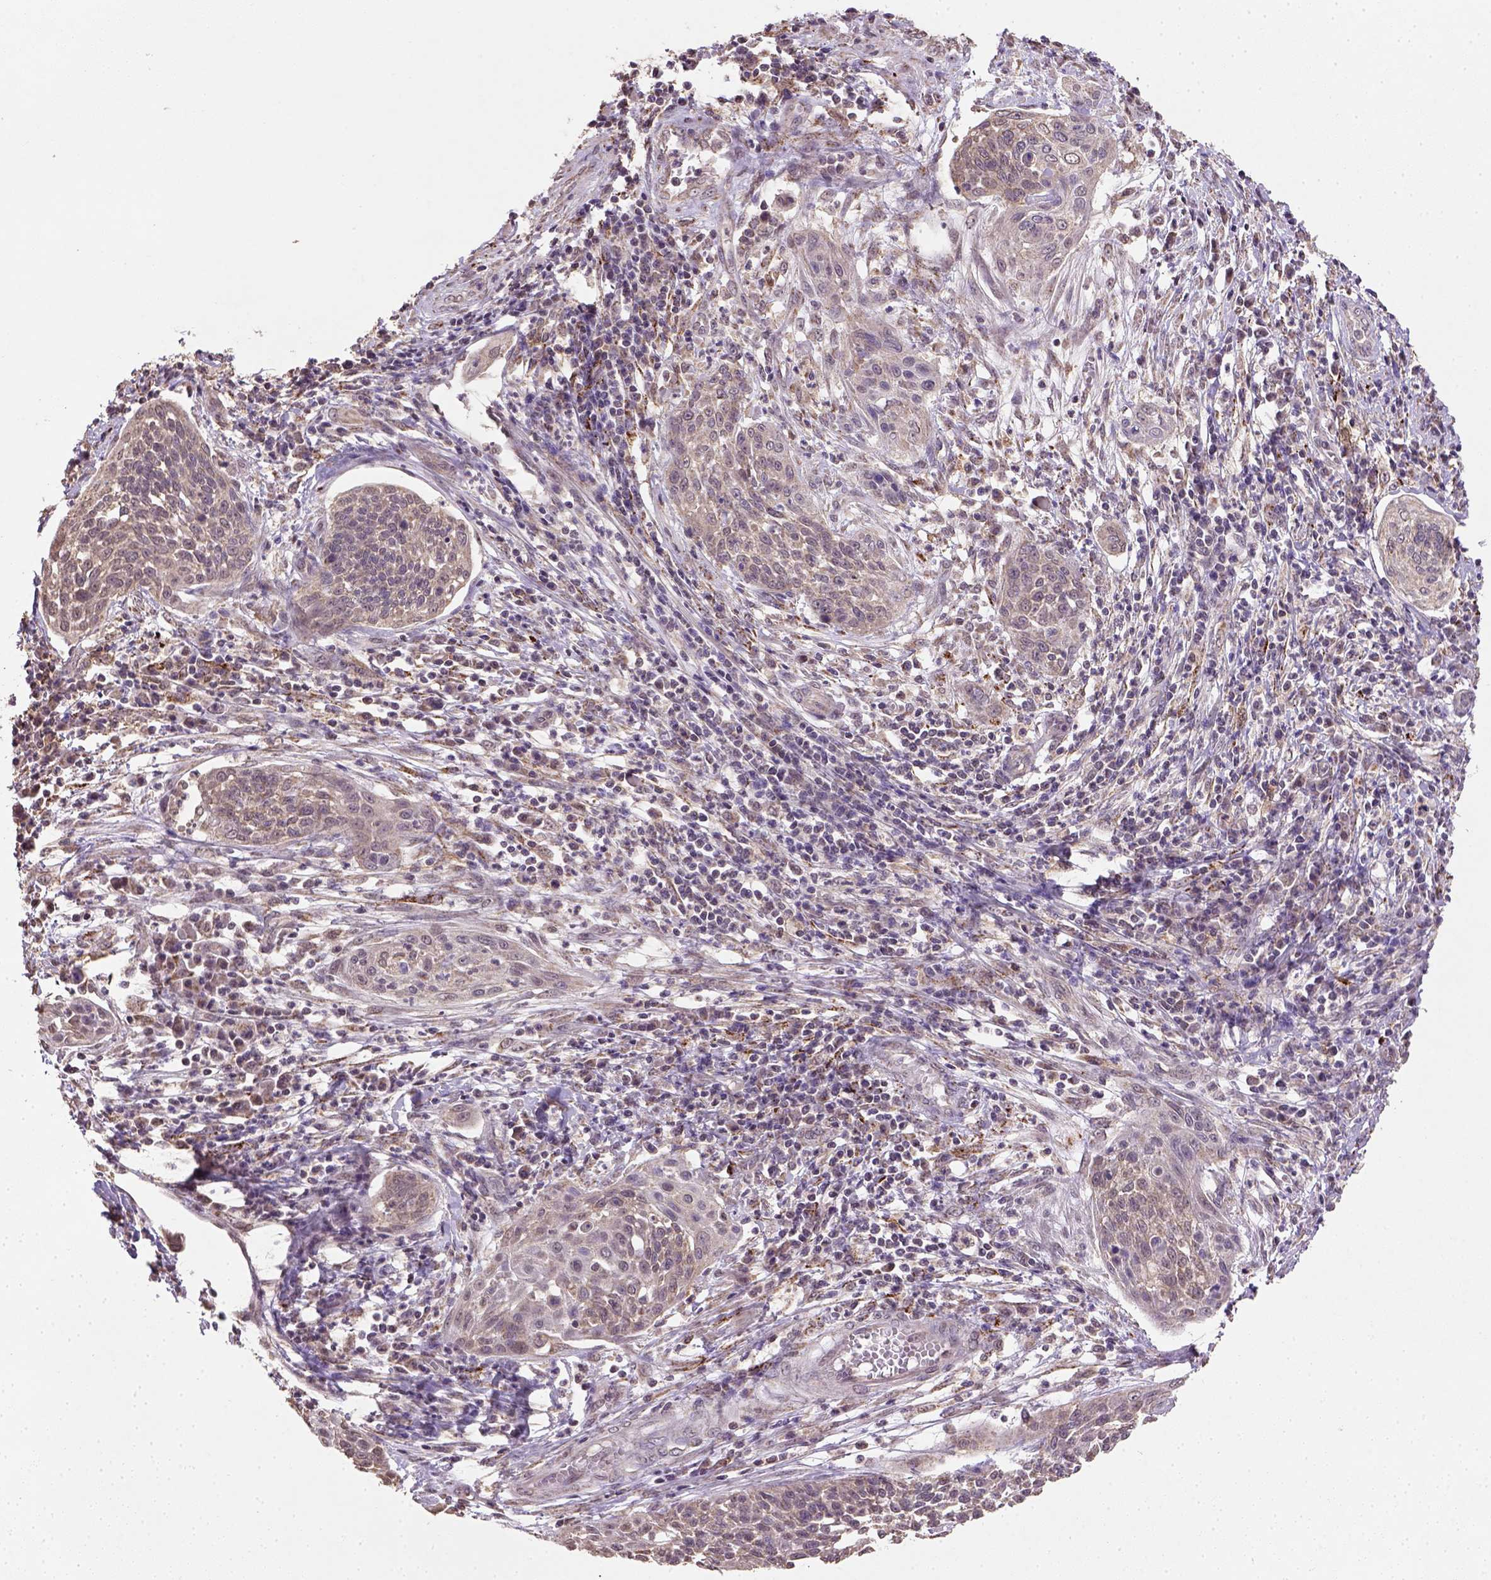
{"staining": {"intensity": "weak", "quantity": ">75%", "location": "cytoplasmic/membranous"}, "tissue": "cervical cancer", "cell_type": "Tumor cells", "image_type": "cancer", "snomed": [{"axis": "morphology", "description": "Squamous cell carcinoma, NOS"}, {"axis": "topography", "description": "Cervix"}], "caption": "Cervical cancer stained with DAB IHC displays low levels of weak cytoplasmic/membranous expression in about >75% of tumor cells.", "gene": "NUDT10", "patient": {"sex": "female", "age": 34}}